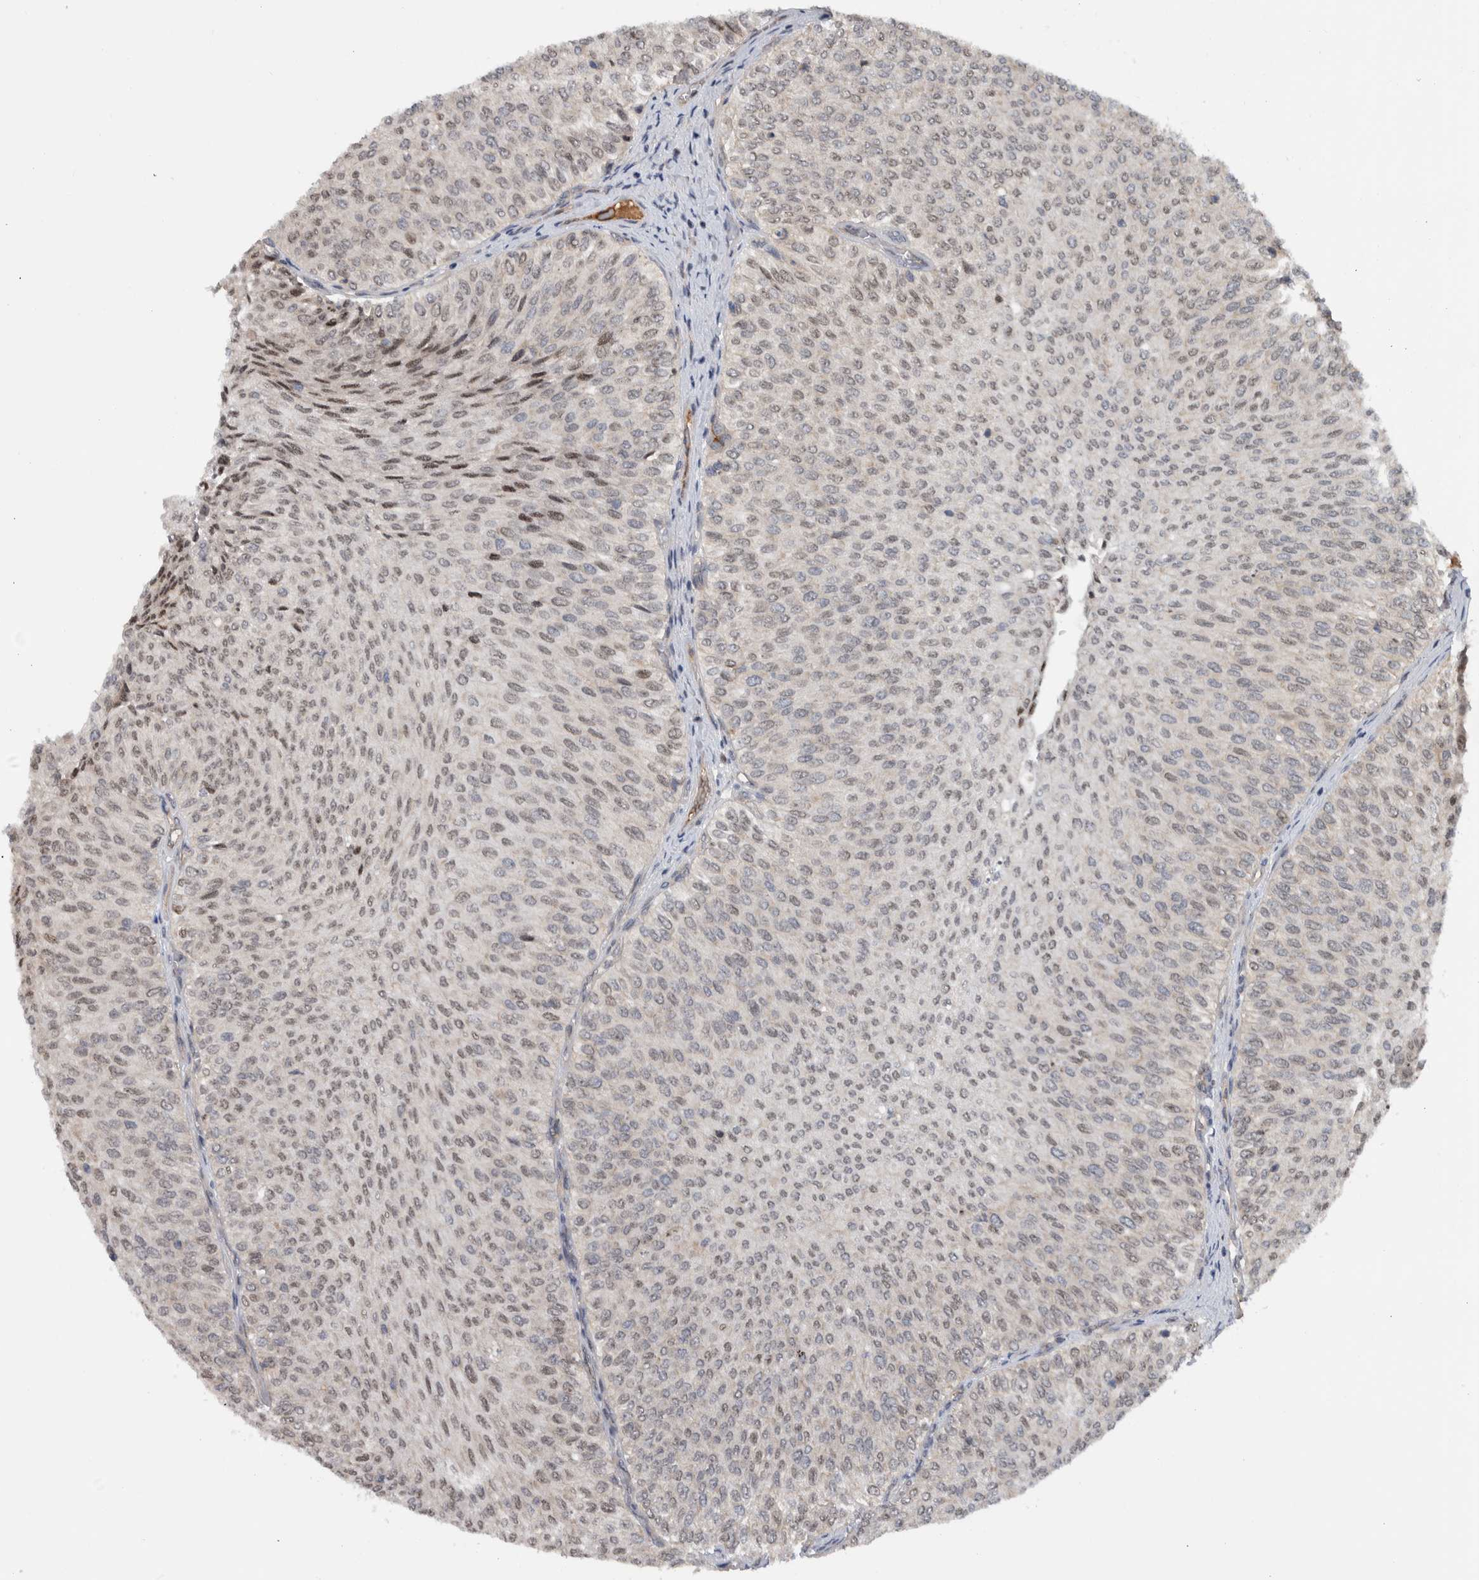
{"staining": {"intensity": "weak", "quantity": "25%-75%", "location": "nuclear"}, "tissue": "urothelial cancer", "cell_type": "Tumor cells", "image_type": "cancer", "snomed": [{"axis": "morphology", "description": "Urothelial carcinoma, Low grade"}, {"axis": "topography", "description": "Urinary bladder"}], "caption": "Approximately 25%-75% of tumor cells in human urothelial cancer reveal weak nuclear protein expression as visualized by brown immunohistochemical staining.", "gene": "MSL1", "patient": {"sex": "male", "age": 78}}